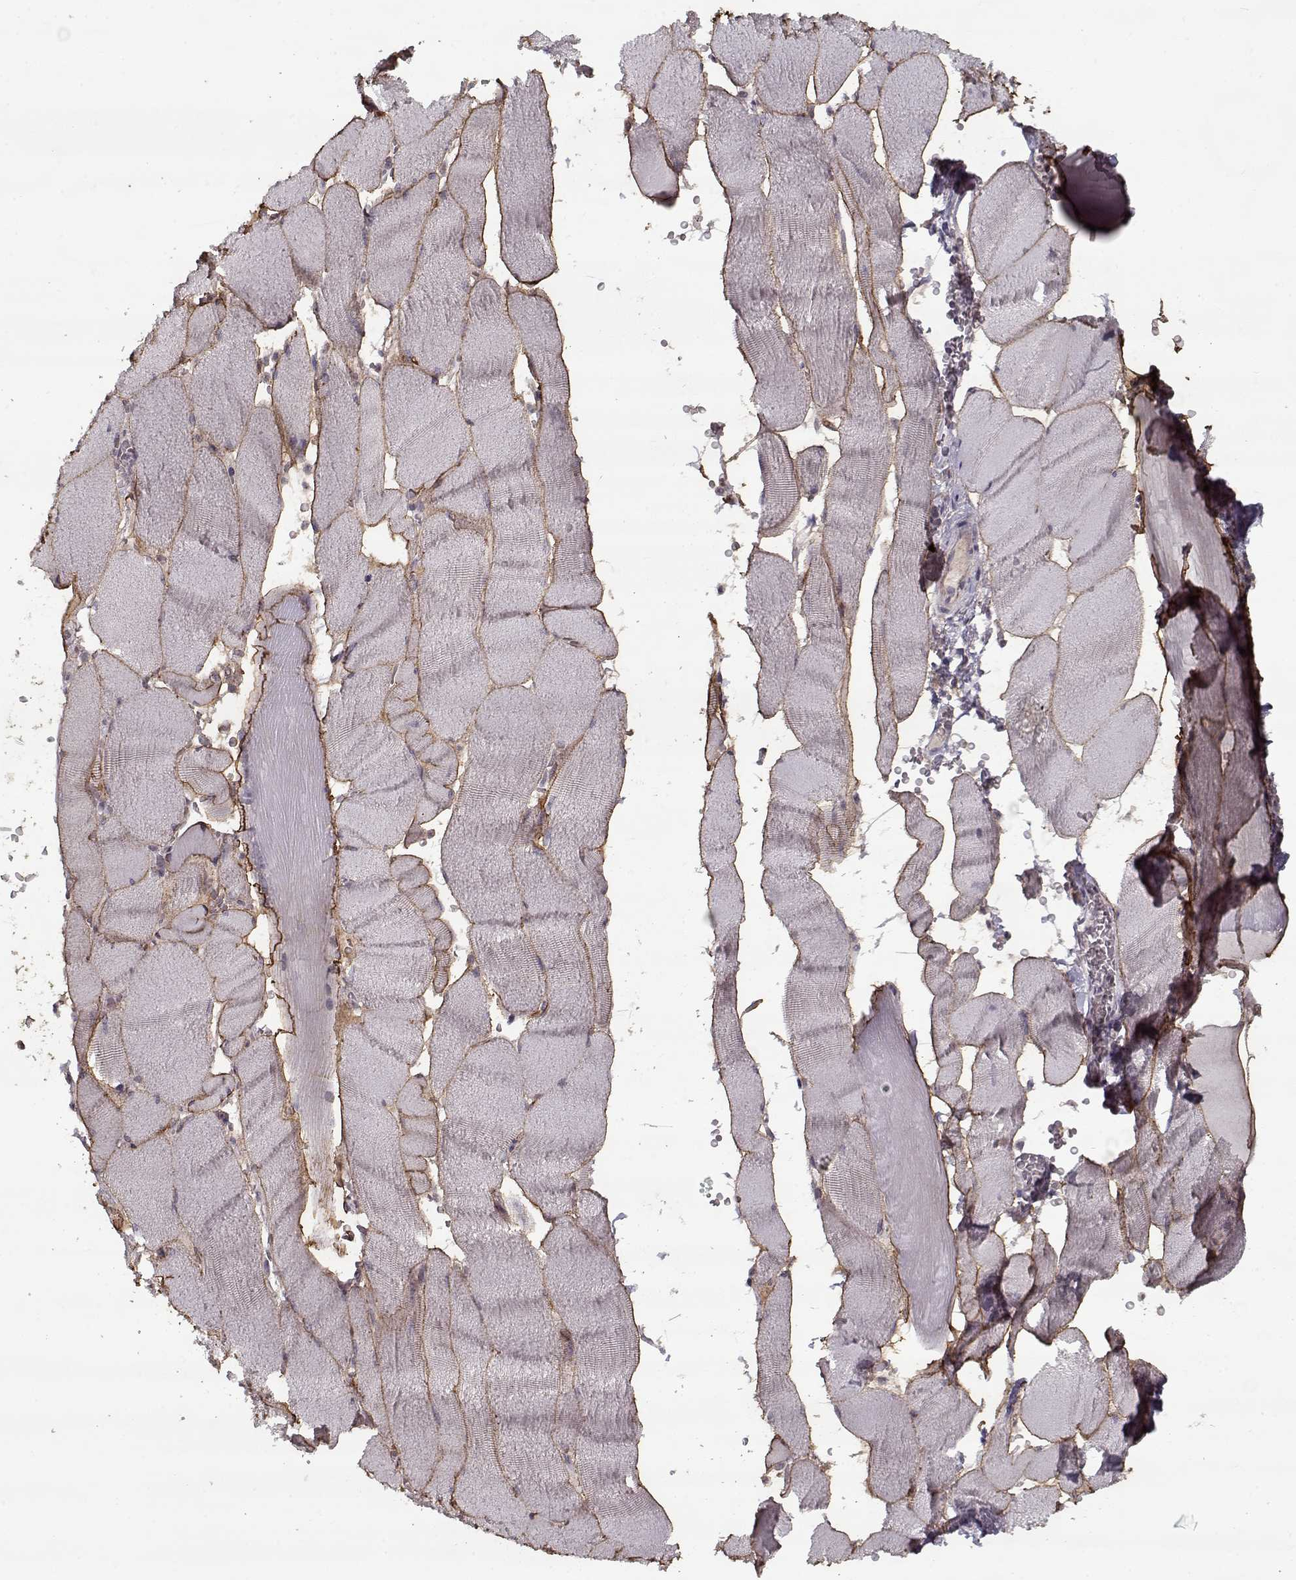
{"staining": {"intensity": "negative", "quantity": "none", "location": "none"}, "tissue": "skeletal muscle", "cell_type": "Myocytes", "image_type": "normal", "snomed": [{"axis": "morphology", "description": "Normal tissue, NOS"}, {"axis": "topography", "description": "Skeletal muscle"}], "caption": "Micrograph shows no significant protein expression in myocytes of normal skeletal muscle.", "gene": "LAMA2", "patient": {"sex": "male", "age": 56}}